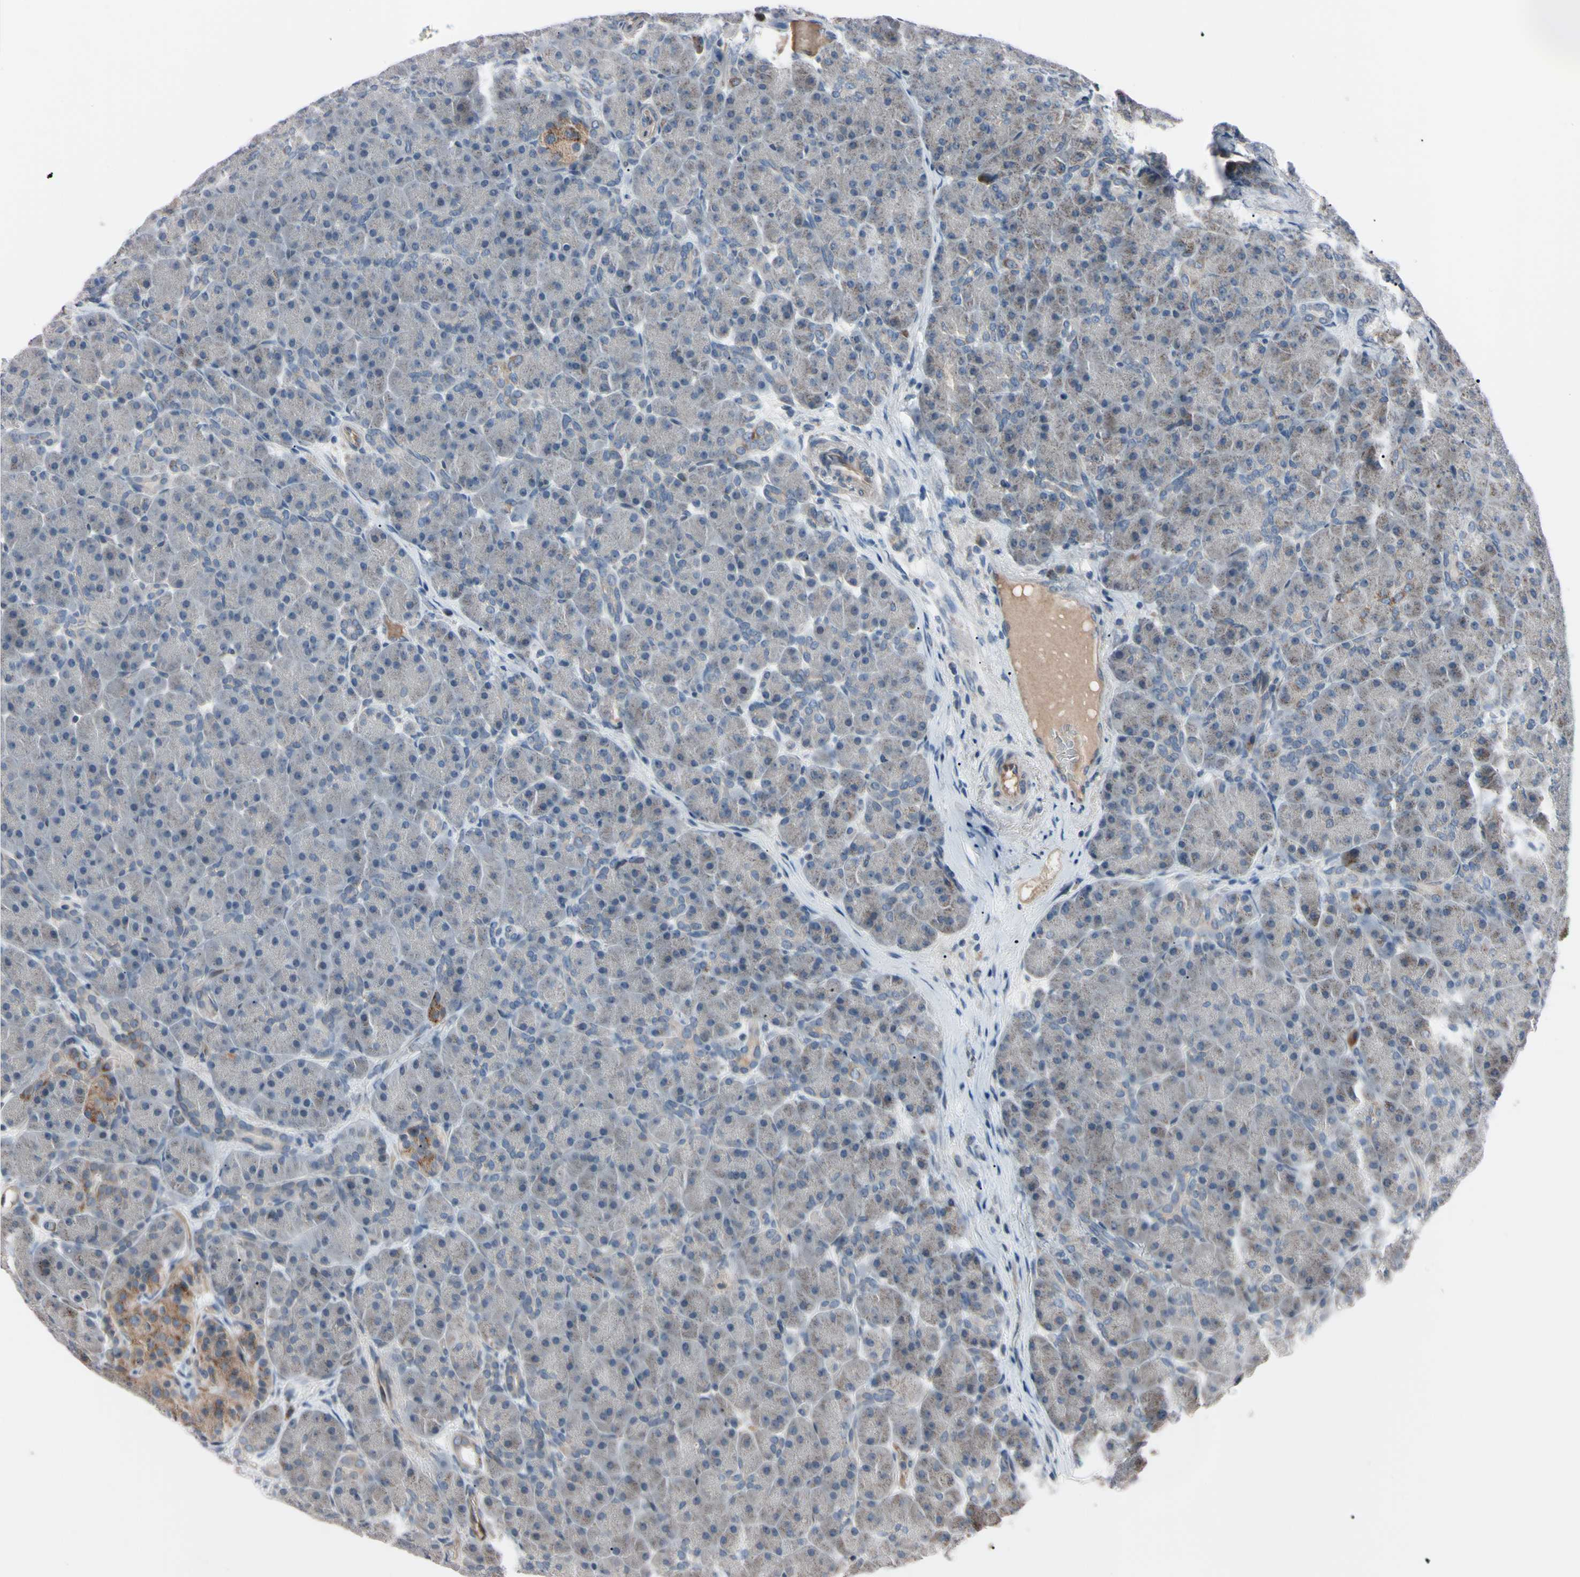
{"staining": {"intensity": "weak", "quantity": "25%-75%", "location": "cytoplasmic/membranous"}, "tissue": "pancreas", "cell_type": "Exocrine glandular cells", "image_type": "normal", "snomed": [{"axis": "morphology", "description": "Normal tissue, NOS"}, {"axis": "topography", "description": "Pancreas"}], "caption": "This photomicrograph exhibits immunohistochemistry staining of benign pancreas, with low weak cytoplasmic/membranous staining in approximately 25%-75% of exocrine glandular cells.", "gene": "TNFRSF1A", "patient": {"sex": "male", "age": 66}}